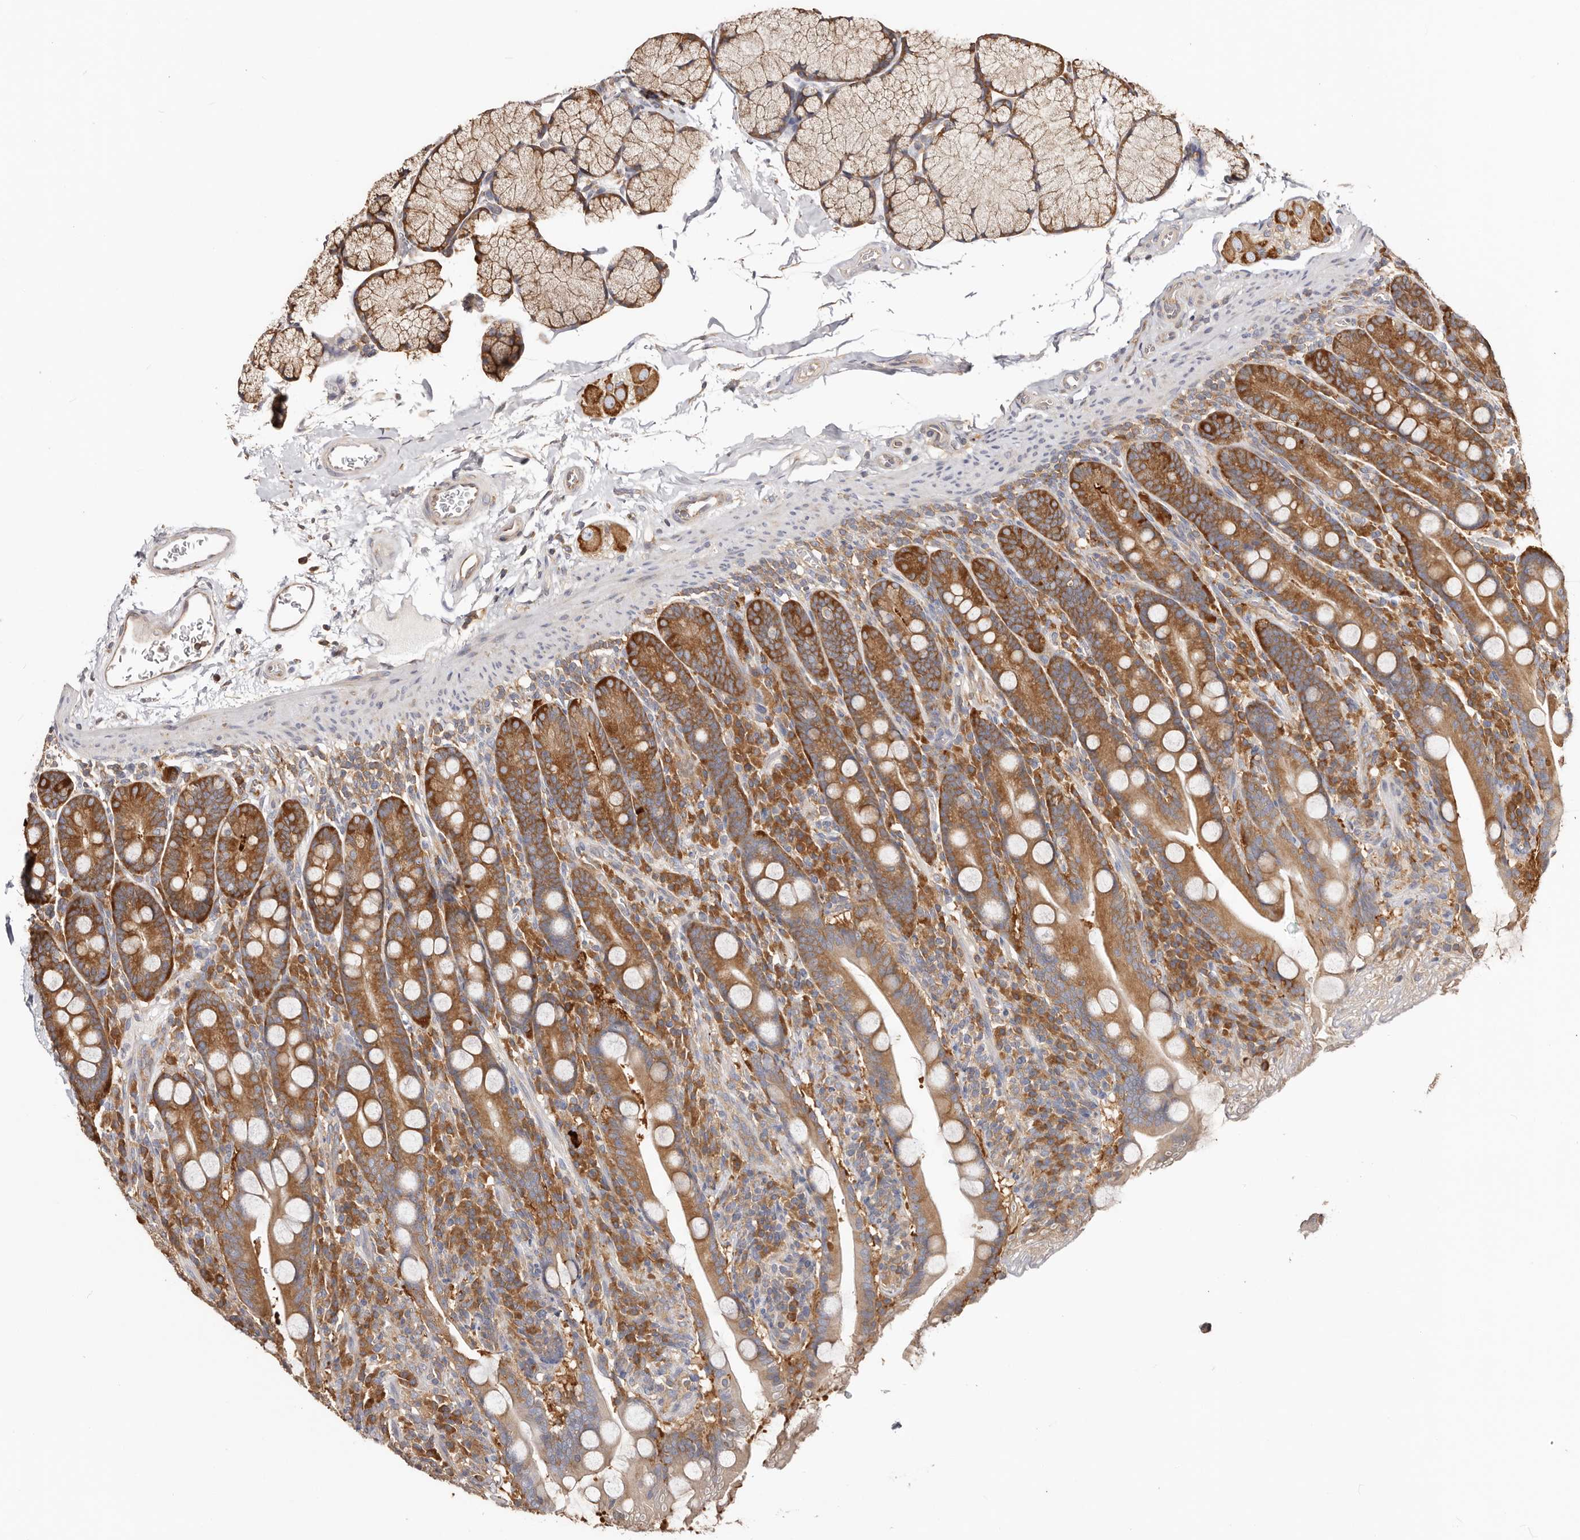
{"staining": {"intensity": "strong", "quantity": ">75%", "location": "cytoplasmic/membranous"}, "tissue": "duodenum", "cell_type": "Glandular cells", "image_type": "normal", "snomed": [{"axis": "morphology", "description": "Normal tissue, NOS"}, {"axis": "topography", "description": "Duodenum"}], "caption": "This micrograph reveals immunohistochemistry (IHC) staining of unremarkable duodenum, with high strong cytoplasmic/membranous expression in about >75% of glandular cells.", "gene": "EPRS1", "patient": {"sex": "male", "age": 35}}